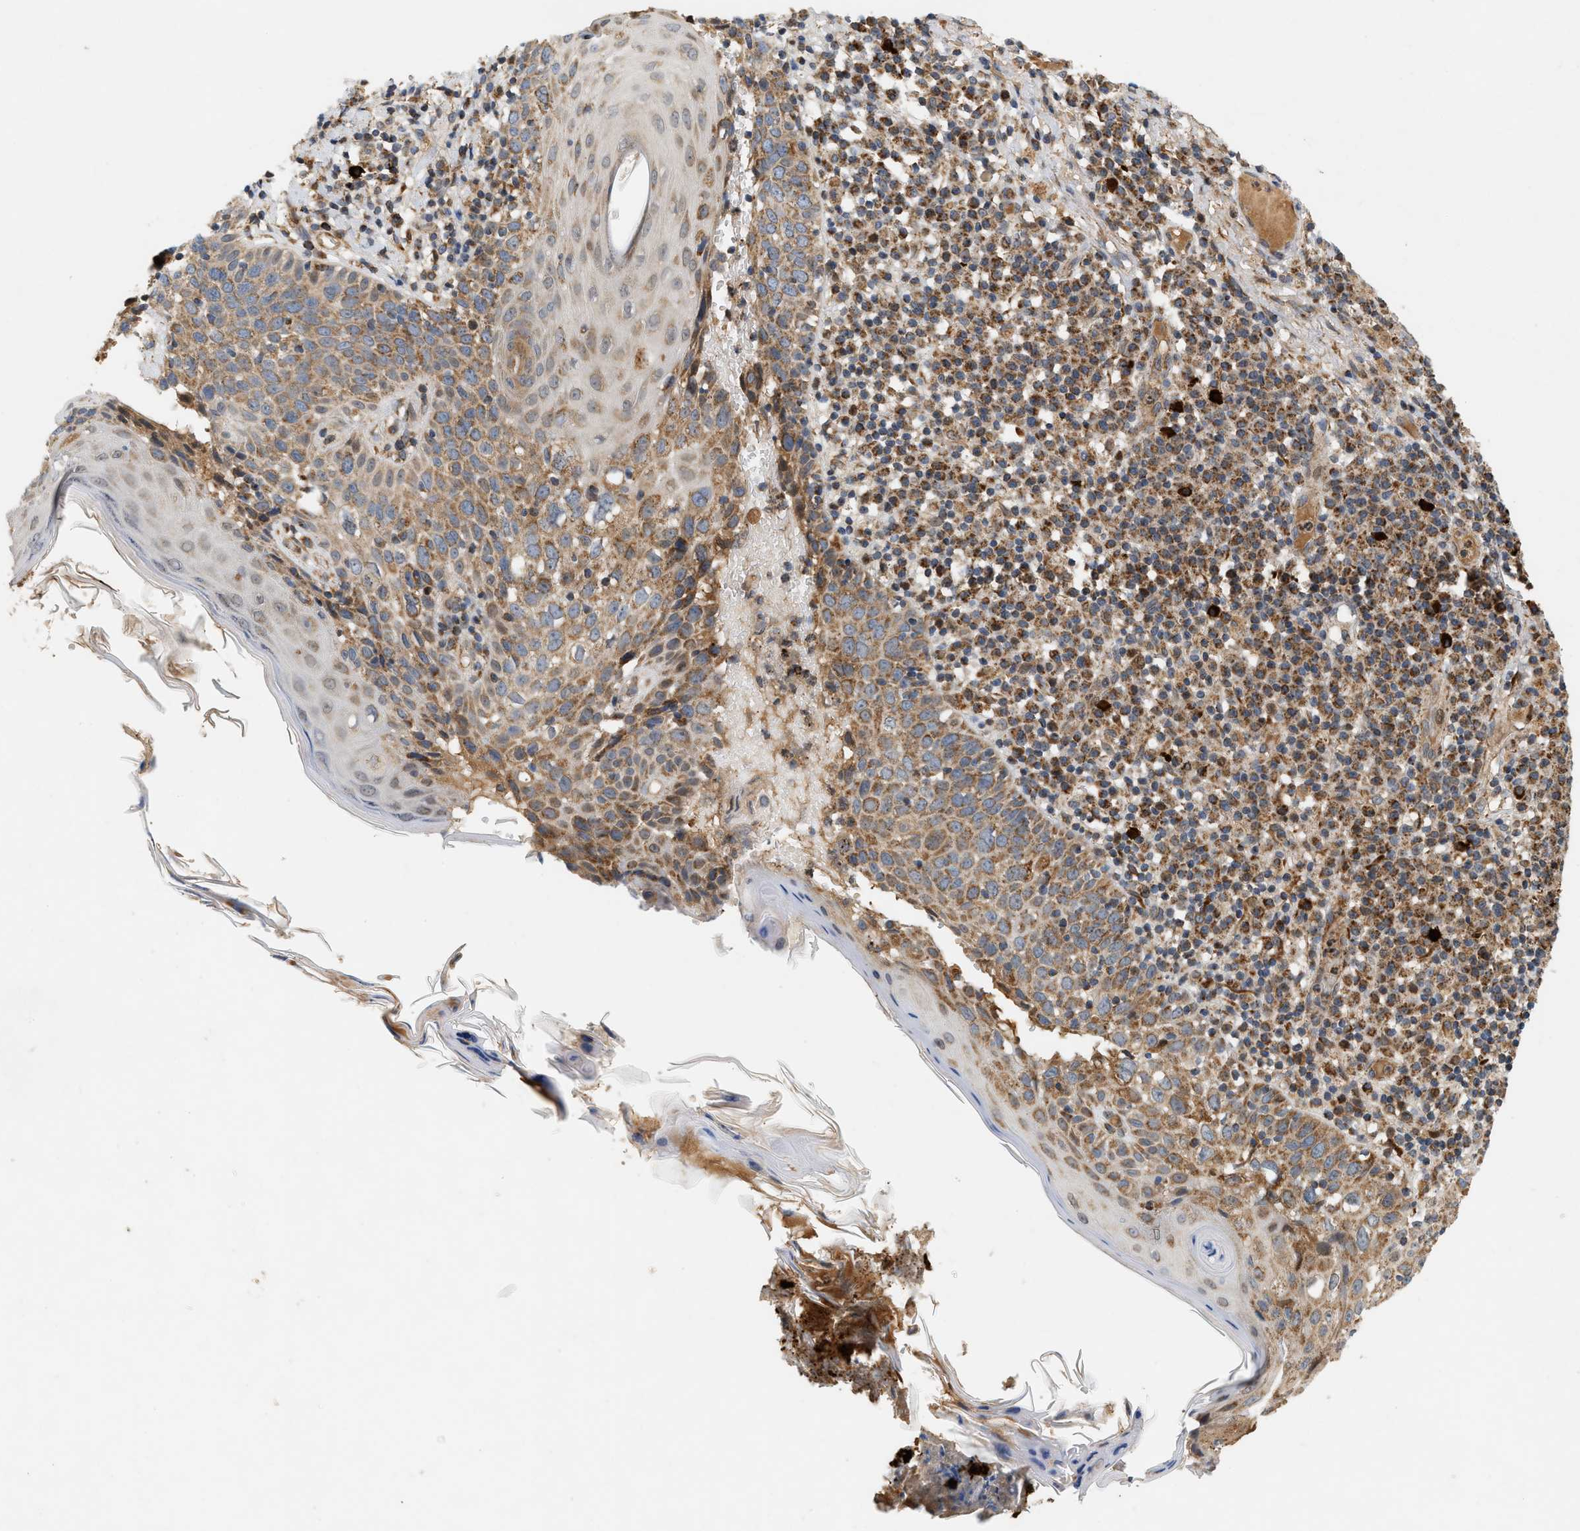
{"staining": {"intensity": "moderate", "quantity": ">75%", "location": "cytoplasmic/membranous"}, "tissue": "skin cancer", "cell_type": "Tumor cells", "image_type": "cancer", "snomed": [{"axis": "morphology", "description": "Squamous cell carcinoma in situ, NOS"}, {"axis": "morphology", "description": "Squamous cell carcinoma, NOS"}, {"axis": "topography", "description": "Skin"}], "caption": "Immunohistochemical staining of skin cancer displays moderate cytoplasmic/membranous protein expression in about >75% of tumor cells. Nuclei are stained in blue.", "gene": "MCU", "patient": {"sex": "male", "age": 93}}